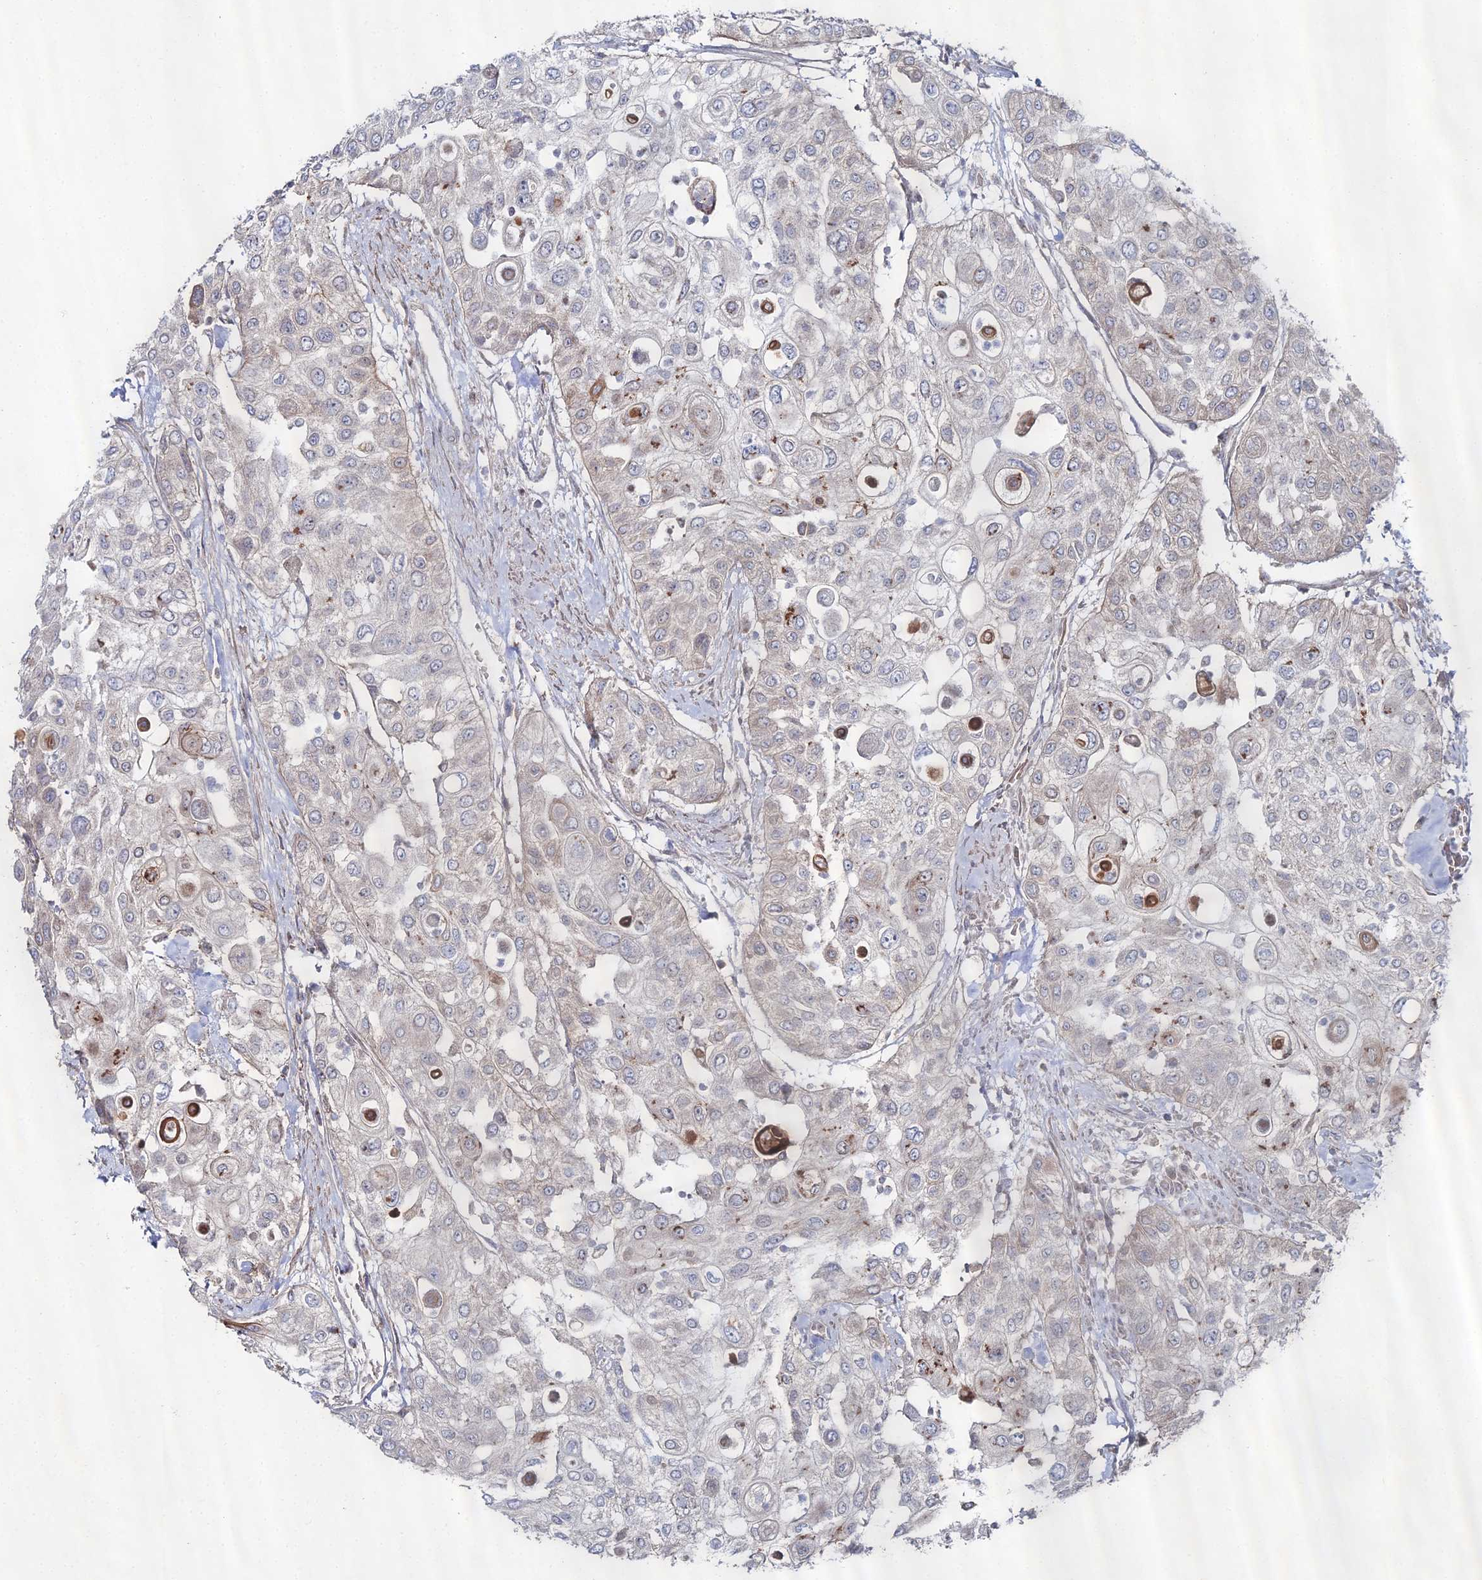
{"staining": {"intensity": "negative", "quantity": "none", "location": "none"}, "tissue": "urothelial cancer", "cell_type": "Tumor cells", "image_type": "cancer", "snomed": [{"axis": "morphology", "description": "Urothelial carcinoma, High grade"}, {"axis": "topography", "description": "Urinary bladder"}], "caption": "Histopathology image shows no protein positivity in tumor cells of urothelial carcinoma (high-grade) tissue. The staining was performed using DAB to visualize the protein expression in brown, while the nuclei were stained in blue with hematoxylin (Magnification: 20x).", "gene": "SGMS1", "patient": {"sex": "female", "age": 79}}